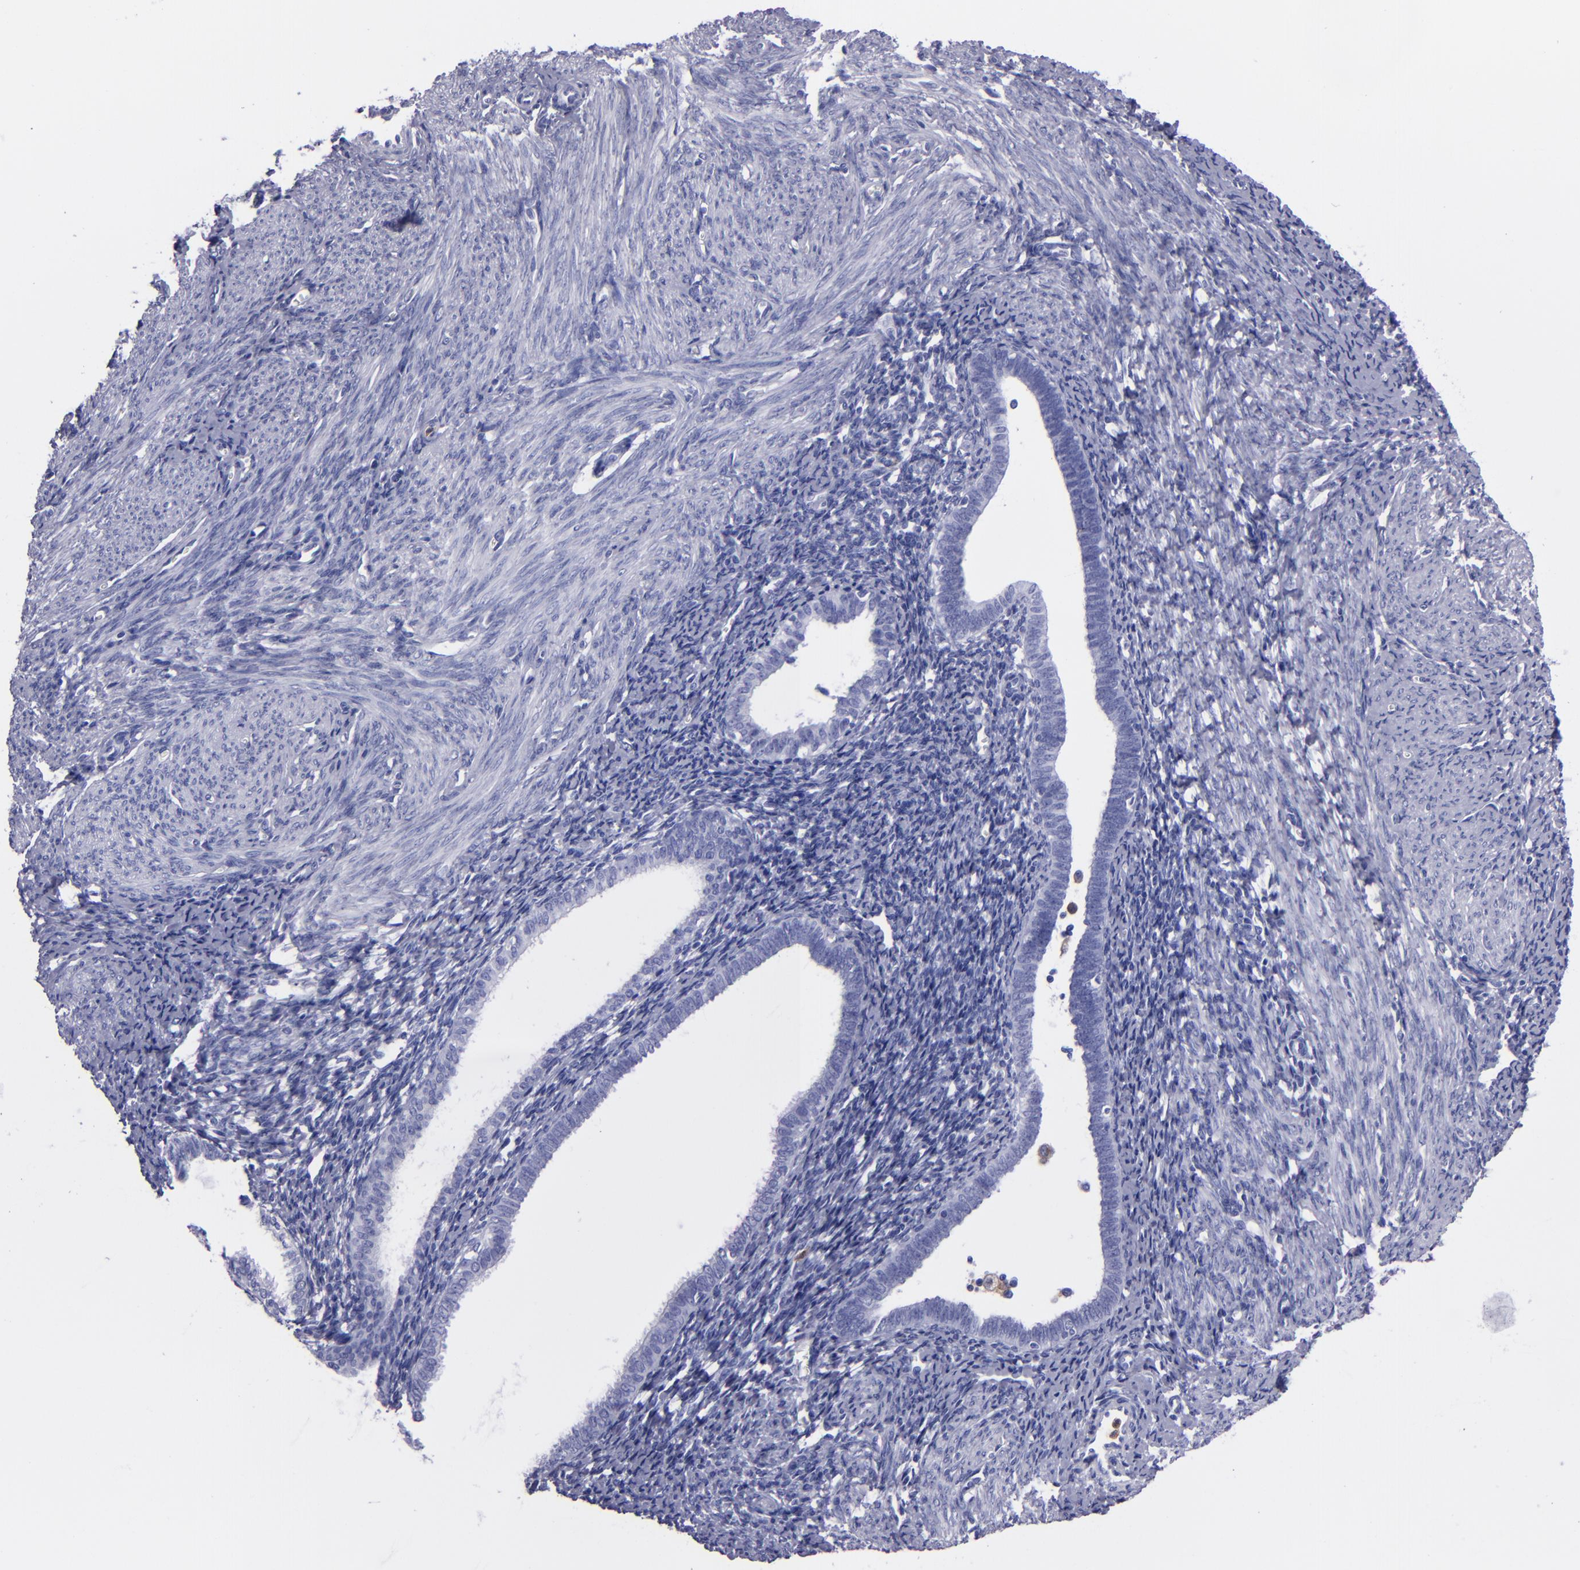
{"staining": {"intensity": "negative", "quantity": "none", "location": "none"}, "tissue": "endometrium", "cell_type": "Cells in endometrial stroma", "image_type": "normal", "snomed": [{"axis": "morphology", "description": "Normal tissue, NOS"}, {"axis": "topography", "description": "Smooth muscle"}, {"axis": "topography", "description": "Endometrium"}], "caption": "Human endometrium stained for a protein using immunohistochemistry shows no positivity in cells in endometrial stroma.", "gene": "CR1", "patient": {"sex": "female", "age": 57}}